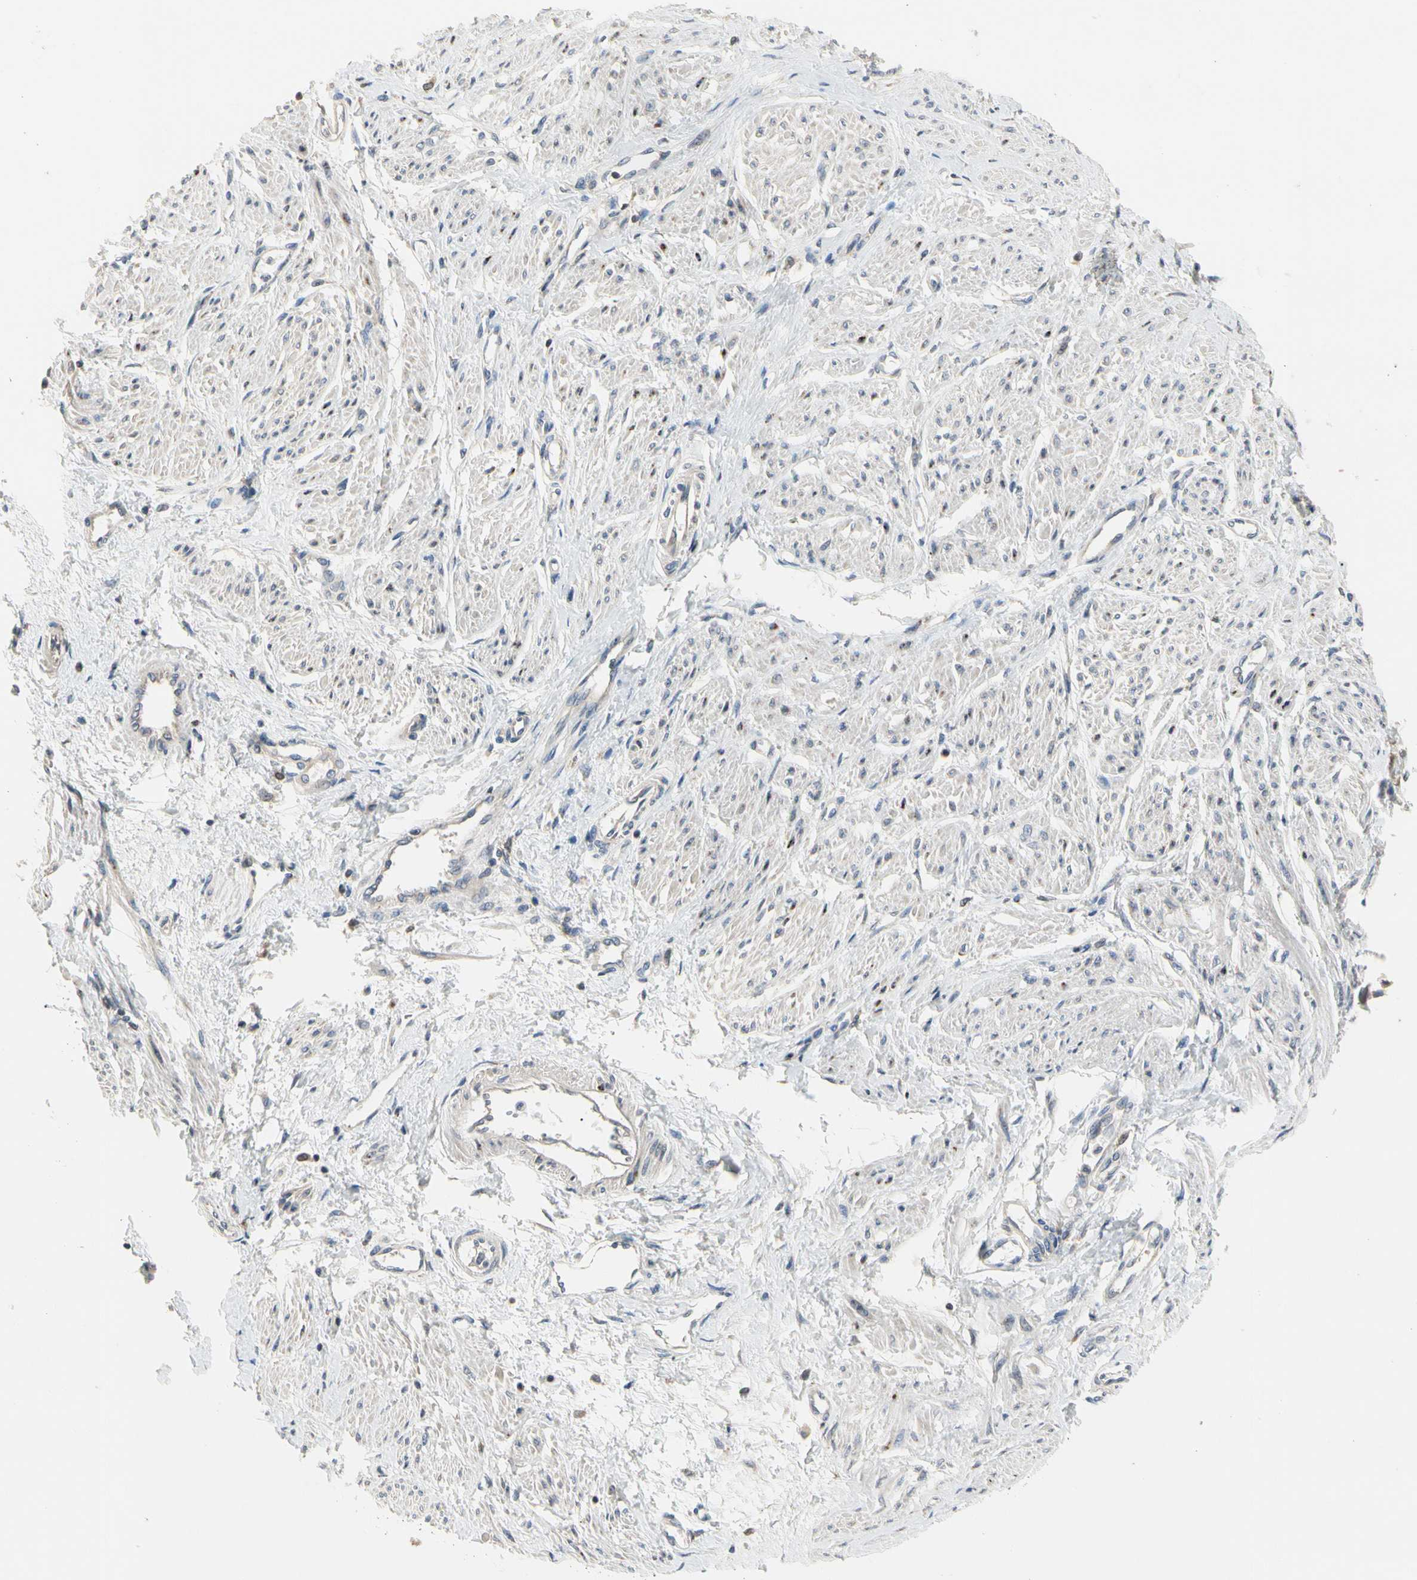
{"staining": {"intensity": "negative", "quantity": "none", "location": "none"}, "tissue": "smooth muscle", "cell_type": "Smooth muscle cells", "image_type": "normal", "snomed": [{"axis": "morphology", "description": "Normal tissue, NOS"}, {"axis": "topography", "description": "Smooth muscle"}, {"axis": "topography", "description": "Uterus"}], "caption": "This histopathology image is of unremarkable smooth muscle stained with immunohistochemistry to label a protein in brown with the nuclei are counter-stained blue. There is no staining in smooth muscle cells.", "gene": "MMEL1", "patient": {"sex": "female", "age": 39}}